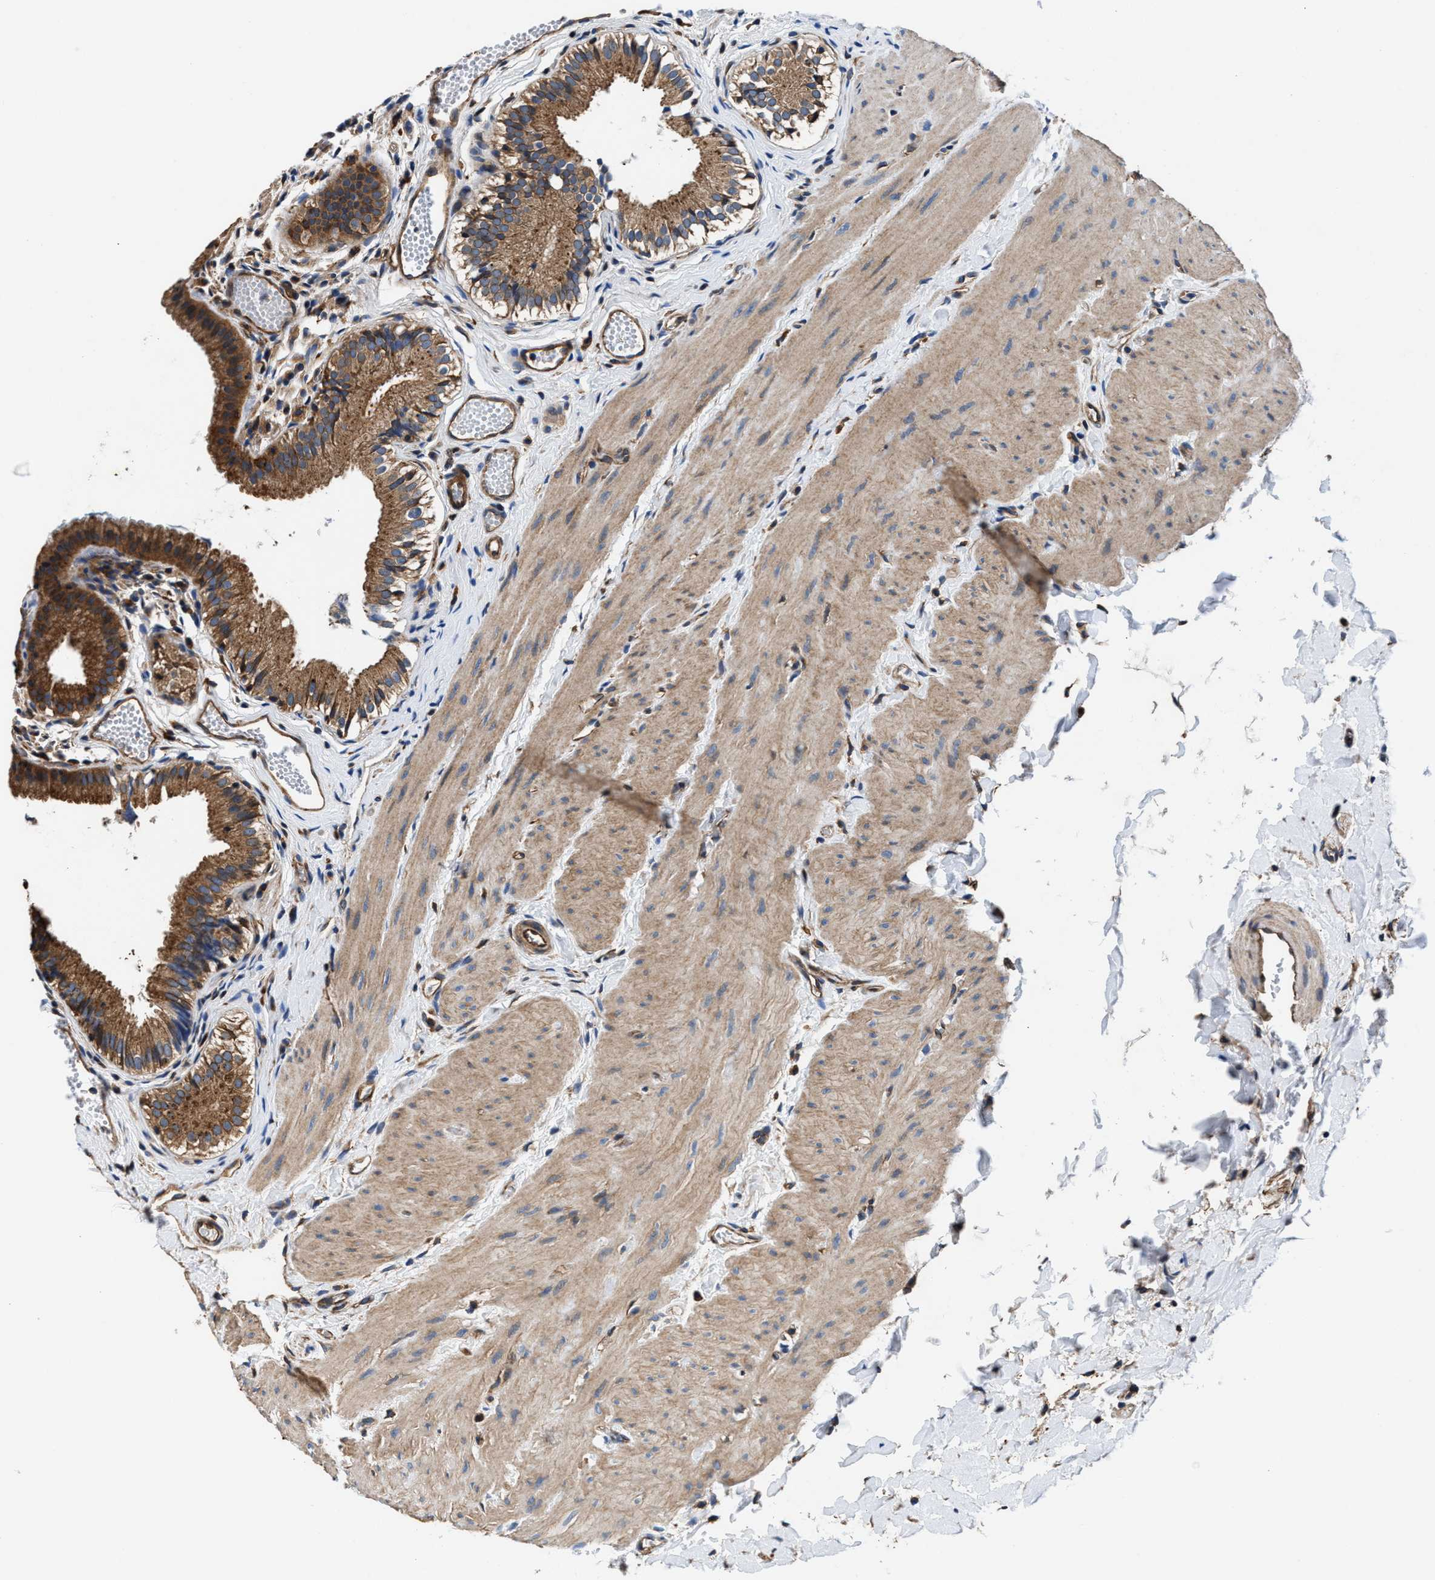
{"staining": {"intensity": "strong", "quantity": ">75%", "location": "cytoplasmic/membranous"}, "tissue": "gallbladder", "cell_type": "Glandular cells", "image_type": "normal", "snomed": [{"axis": "morphology", "description": "Normal tissue, NOS"}, {"axis": "topography", "description": "Gallbladder"}], "caption": "Gallbladder stained with IHC exhibits strong cytoplasmic/membranous positivity in about >75% of glandular cells.", "gene": "PPP1R9B", "patient": {"sex": "female", "age": 26}}